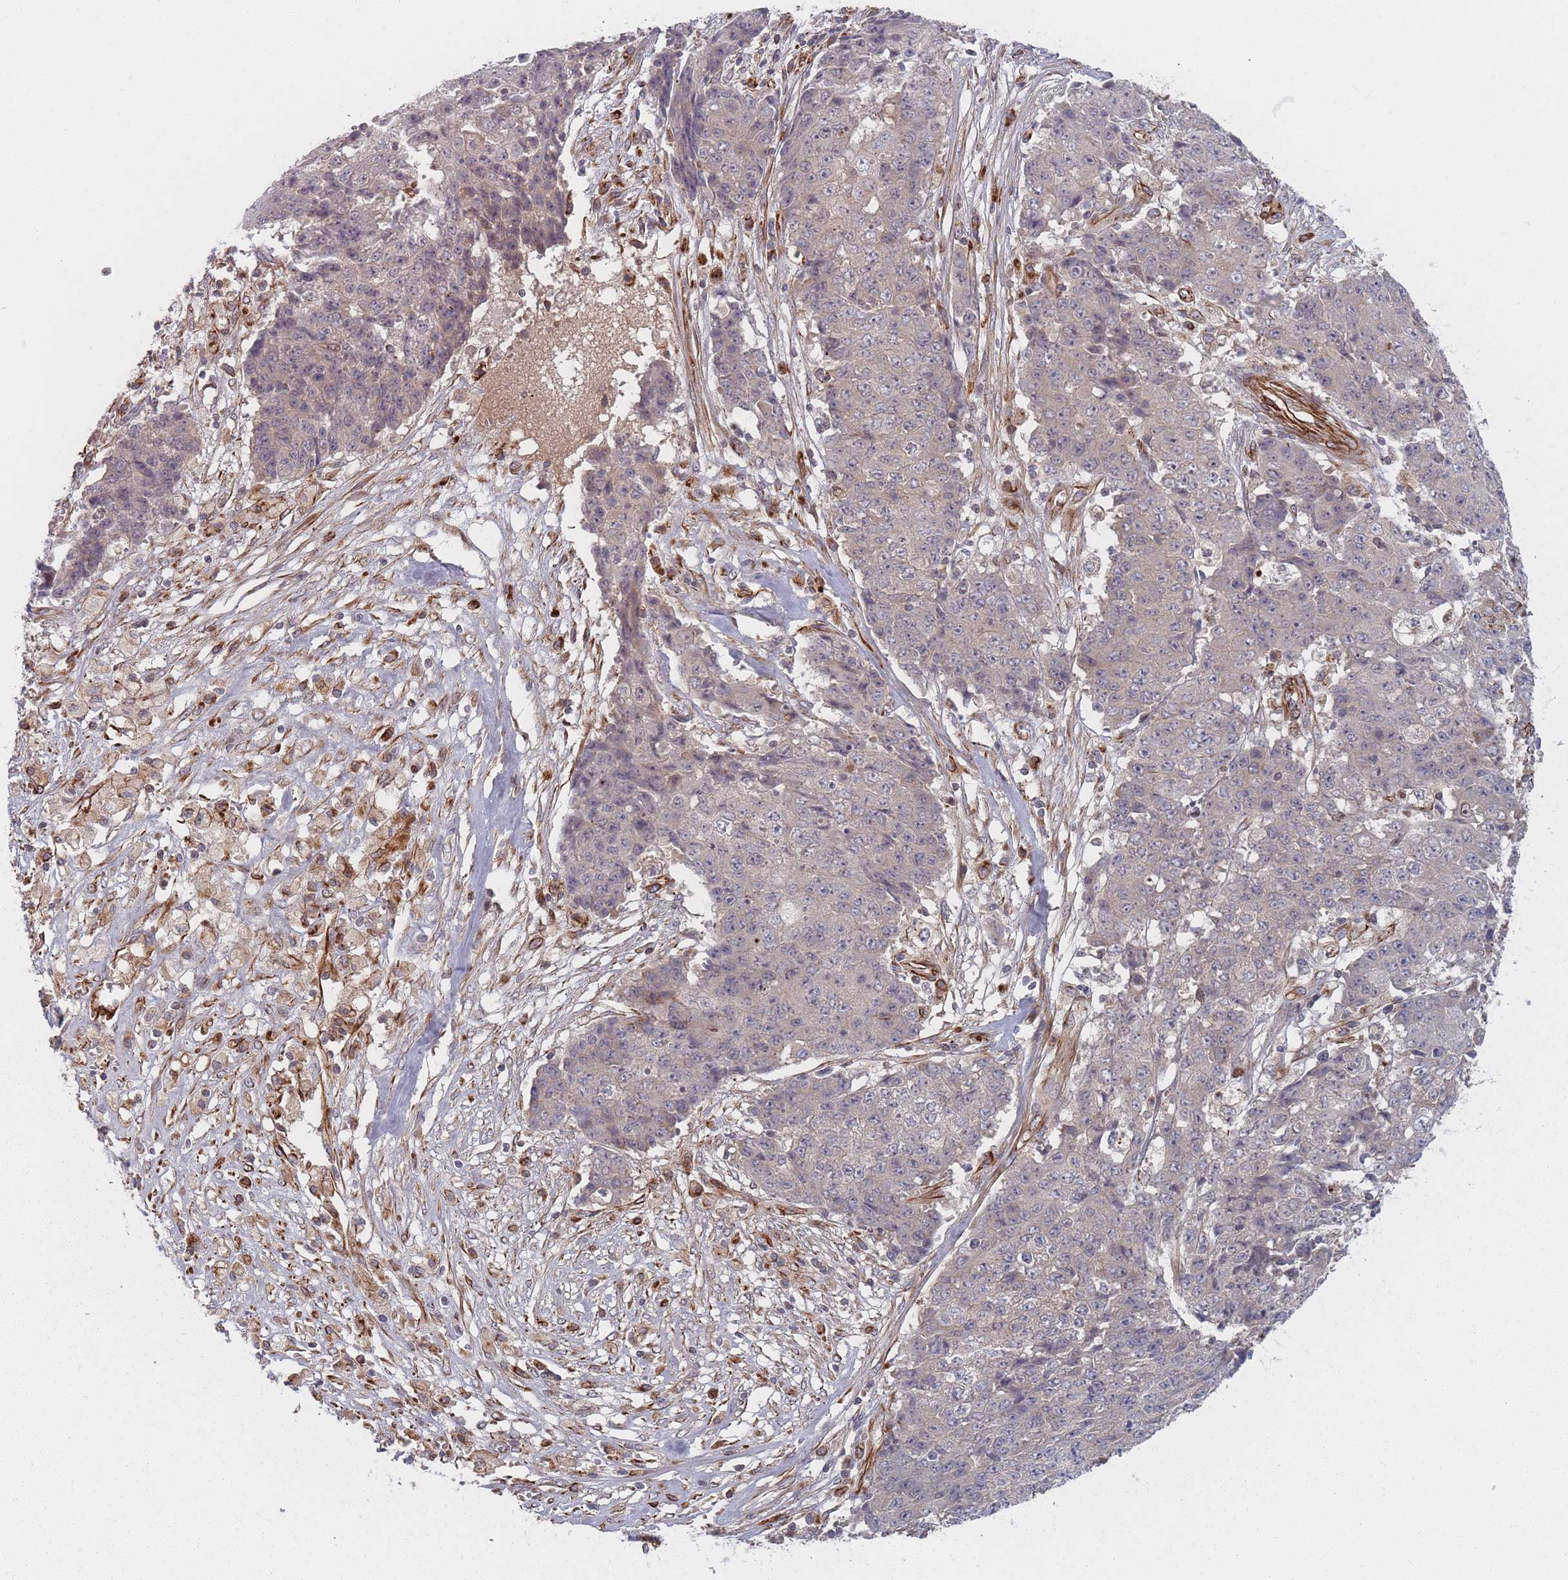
{"staining": {"intensity": "negative", "quantity": "none", "location": "none"}, "tissue": "ovarian cancer", "cell_type": "Tumor cells", "image_type": "cancer", "snomed": [{"axis": "morphology", "description": "Carcinoma, endometroid"}, {"axis": "topography", "description": "Ovary"}], "caption": "The image reveals no staining of tumor cells in ovarian cancer (endometroid carcinoma).", "gene": "EEF1AKMT2", "patient": {"sex": "female", "age": 42}}